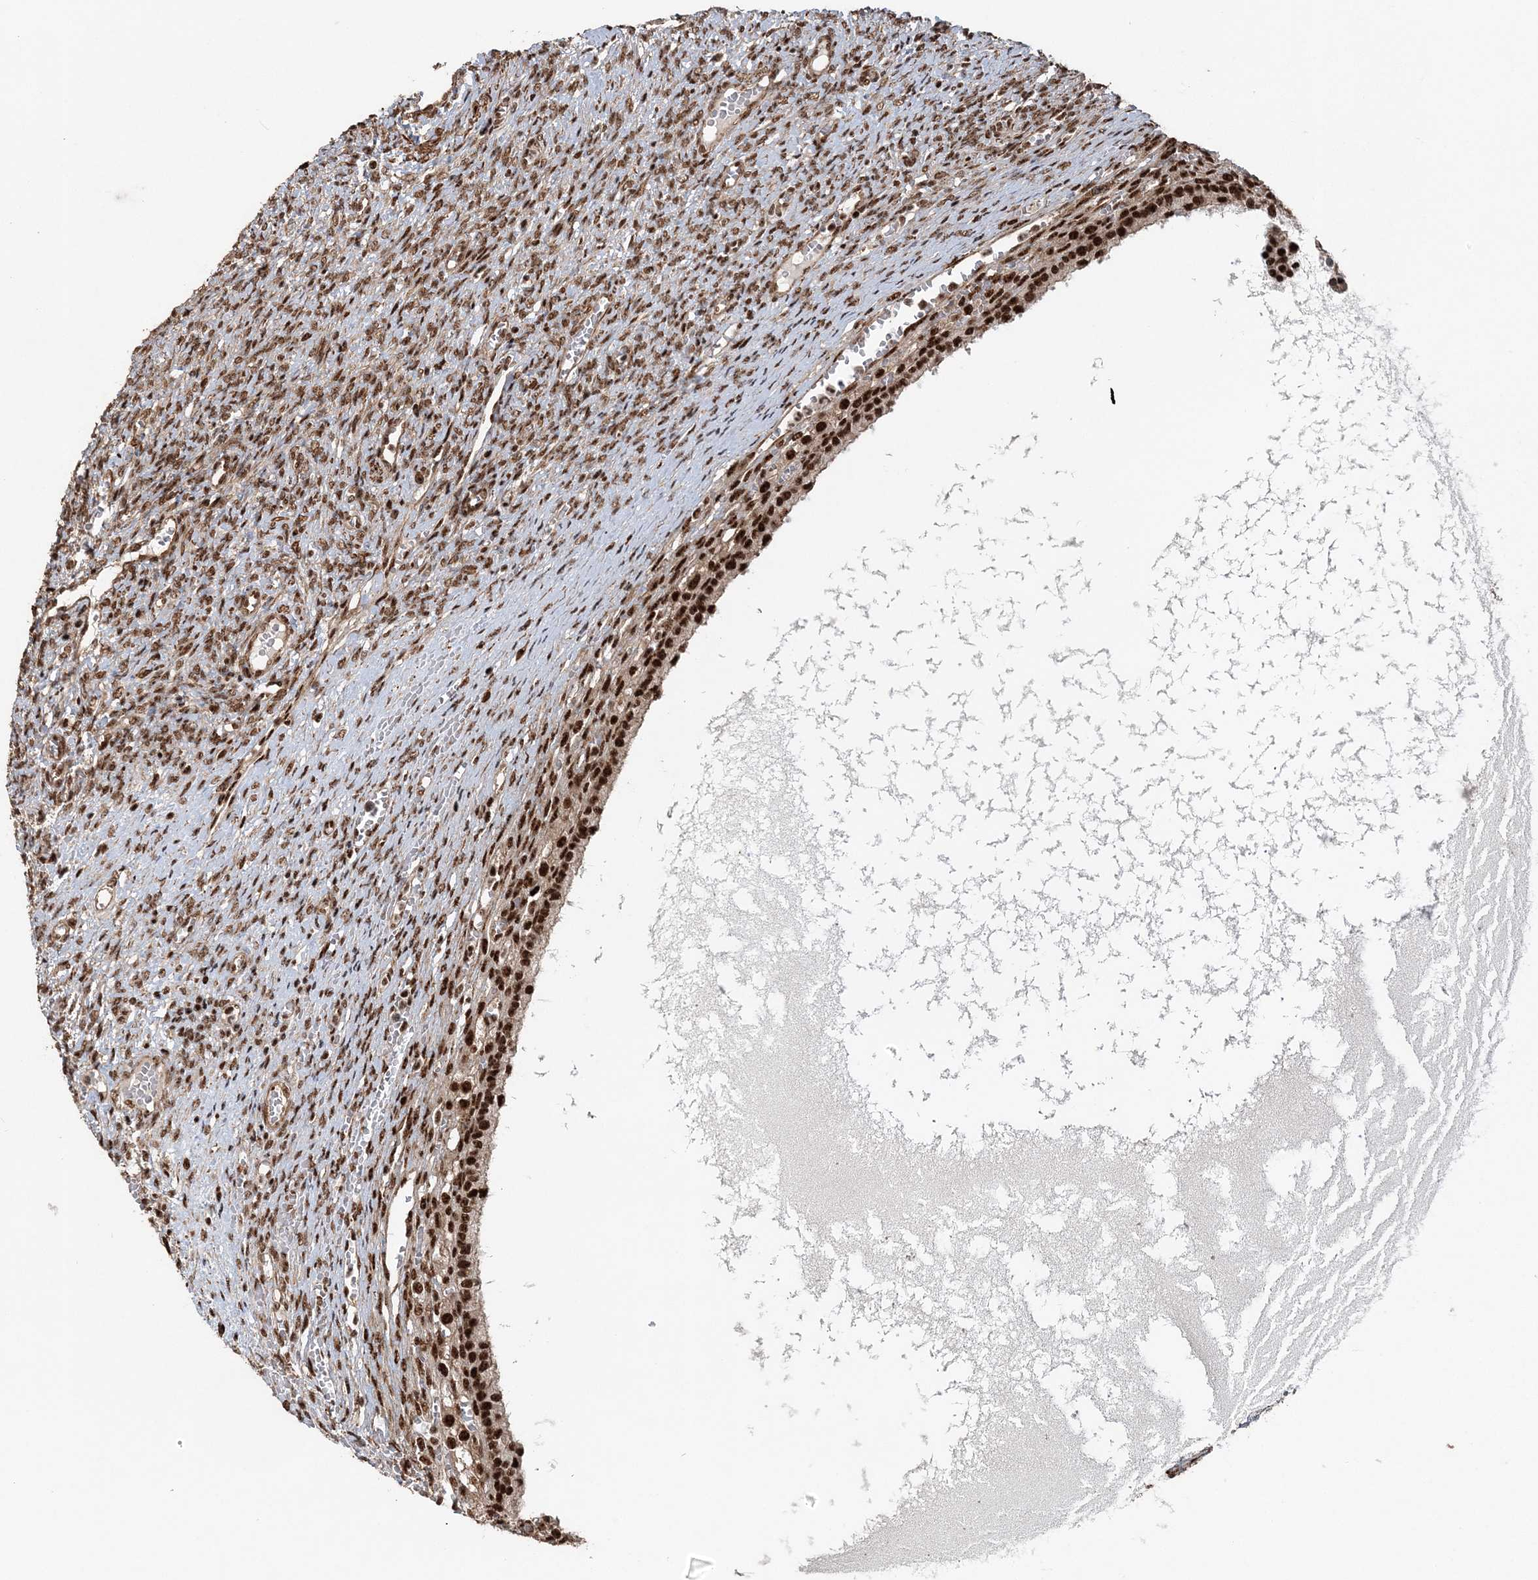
{"staining": {"intensity": "moderate", "quantity": ">75%", "location": "nuclear"}, "tissue": "ovary", "cell_type": "Follicle cells", "image_type": "normal", "snomed": [{"axis": "morphology", "description": "Normal tissue, NOS"}, {"axis": "topography", "description": "Ovary"}], "caption": "An immunohistochemistry photomicrograph of unremarkable tissue is shown. Protein staining in brown labels moderate nuclear positivity in ovary within follicle cells. The staining was performed using DAB (3,3'-diaminobenzidine) to visualize the protein expression in brown, while the nuclei were stained in blue with hematoxylin (Magnification: 20x).", "gene": "EXOSC8", "patient": {"sex": "female", "age": 41}}